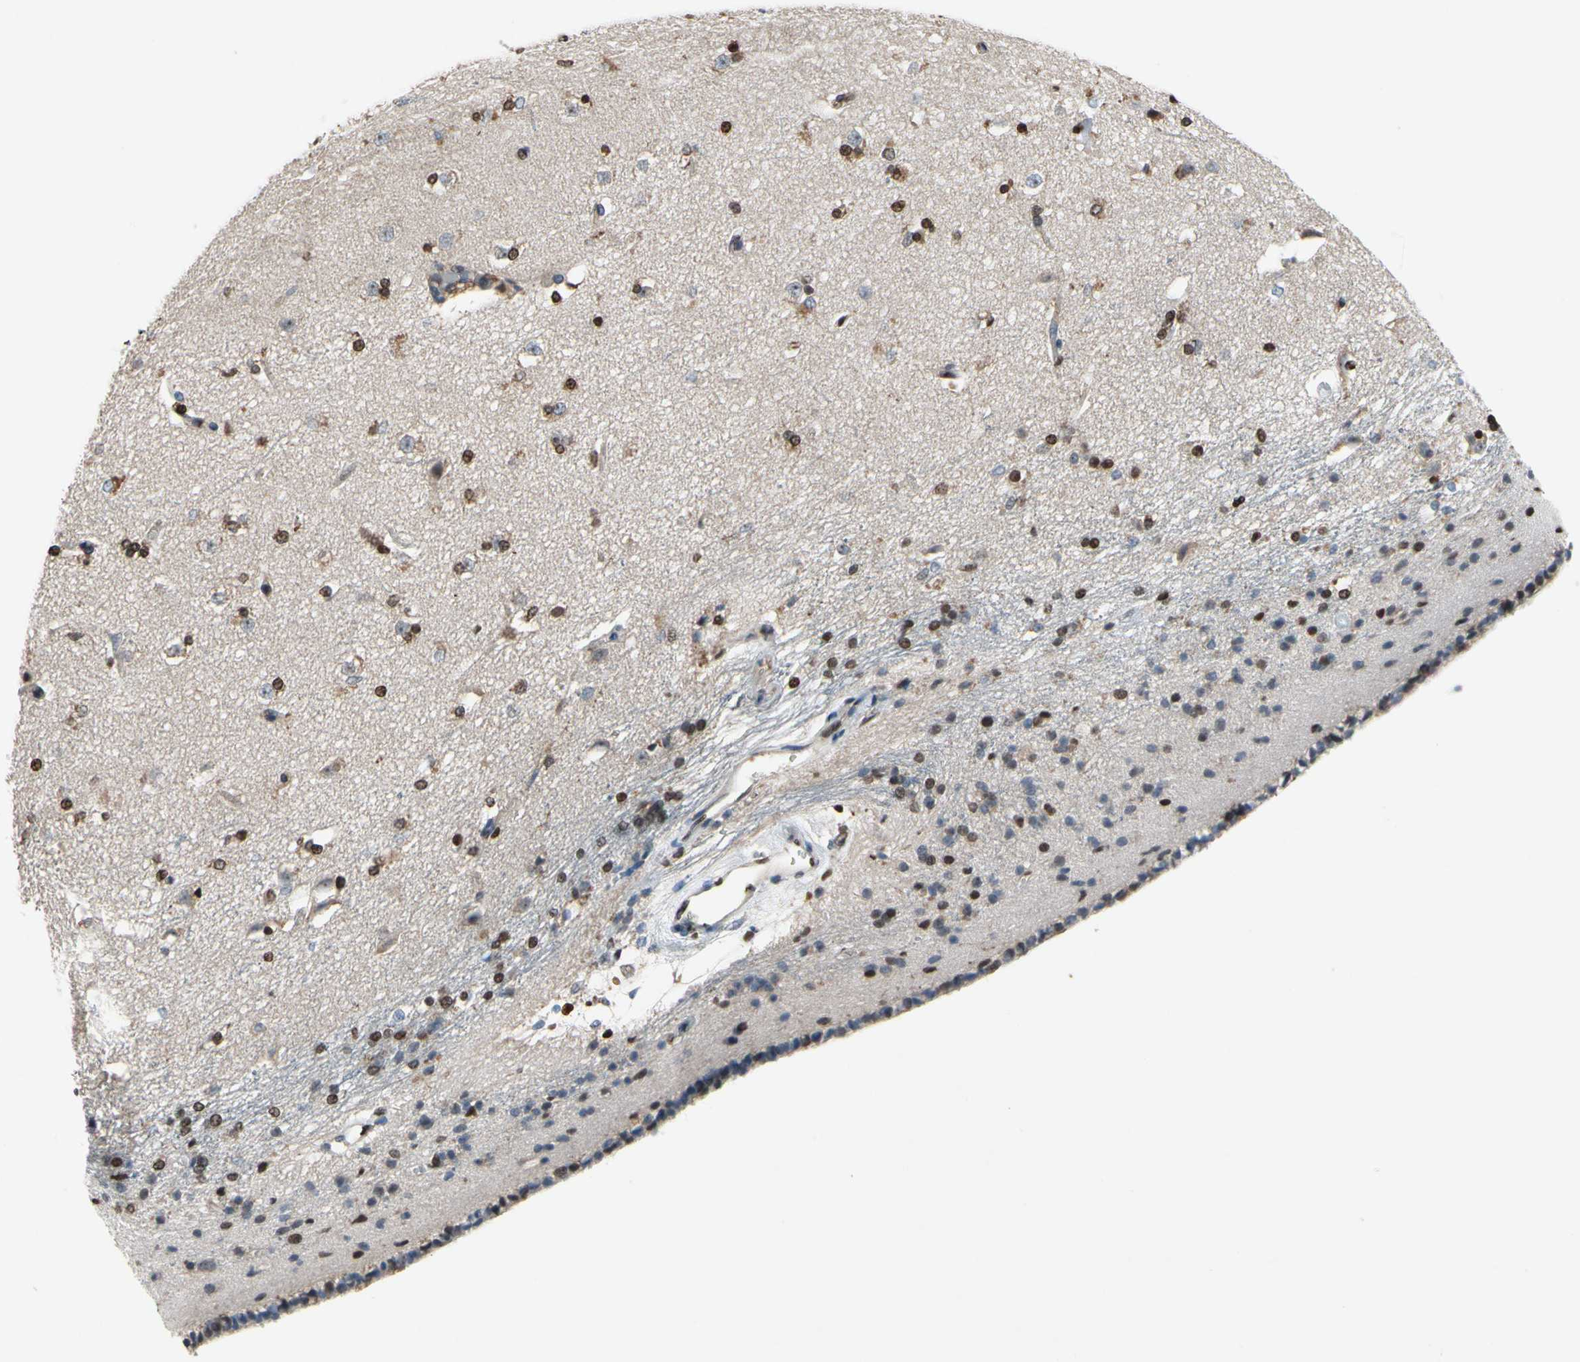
{"staining": {"intensity": "strong", "quantity": ">75%", "location": "nuclear"}, "tissue": "caudate", "cell_type": "Glial cells", "image_type": "normal", "snomed": [{"axis": "morphology", "description": "Normal tissue, NOS"}, {"axis": "topography", "description": "Lateral ventricle wall"}], "caption": "Caudate stained with DAB (3,3'-diaminobenzidine) immunohistochemistry displays high levels of strong nuclear positivity in about >75% of glial cells. Immunohistochemistry stains the protein of interest in brown and the nuclei are stained blue.", "gene": "HIPK2", "patient": {"sex": "female", "age": 19}}